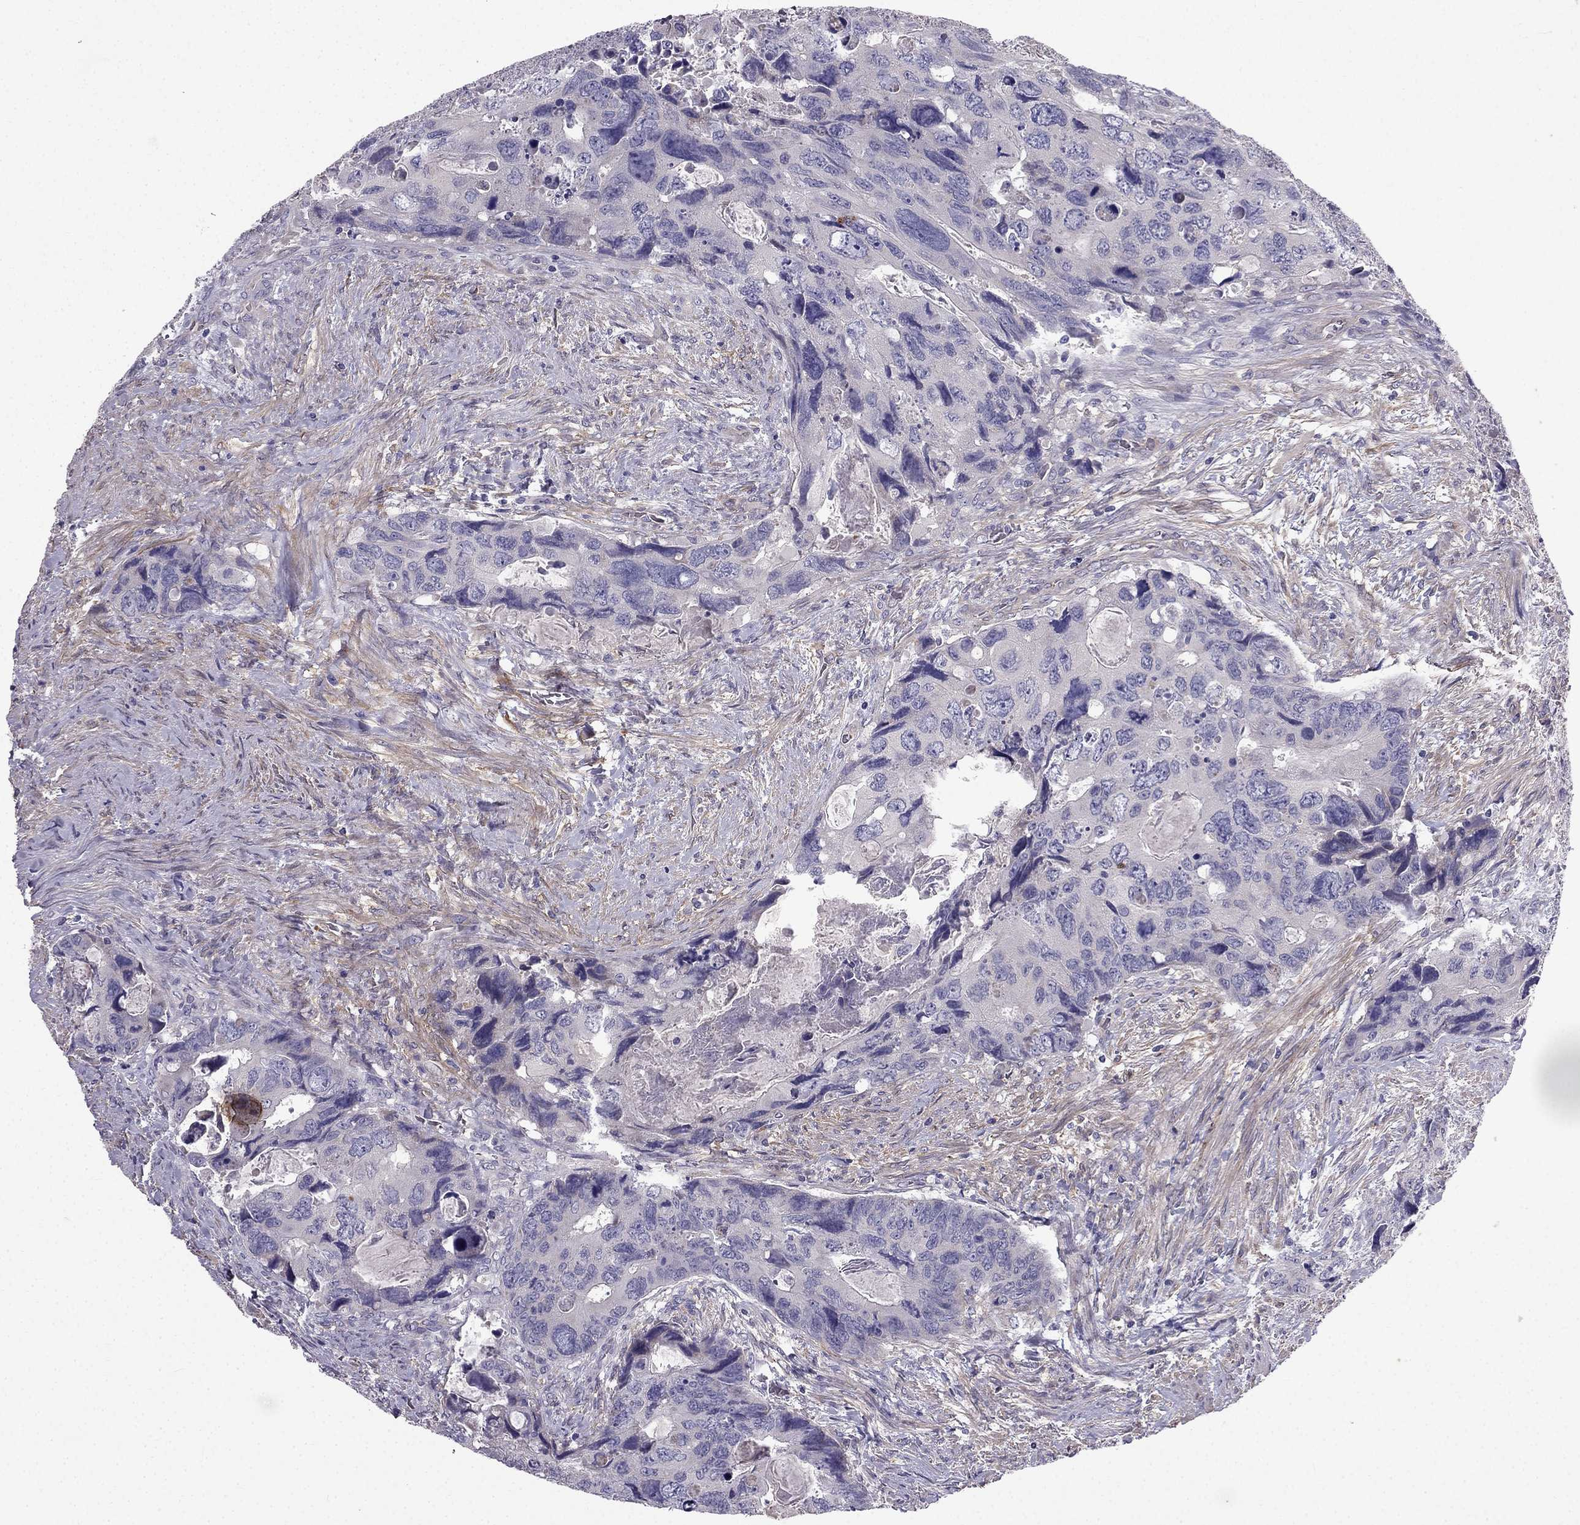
{"staining": {"intensity": "negative", "quantity": "none", "location": "none"}, "tissue": "colorectal cancer", "cell_type": "Tumor cells", "image_type": "cancer", "snomed": [{"axis": "morphology", "description": "Adenocarcinoma, NOS"}, {"axis": "topography", "description": "Rectum"}], "caption": "Photomicrograph shows no protein expression in tumor cells of adenocarcinoma (colorectal) tissue.", "gene": "SYT5", "patient": {"sex": "male", "age": 62}}